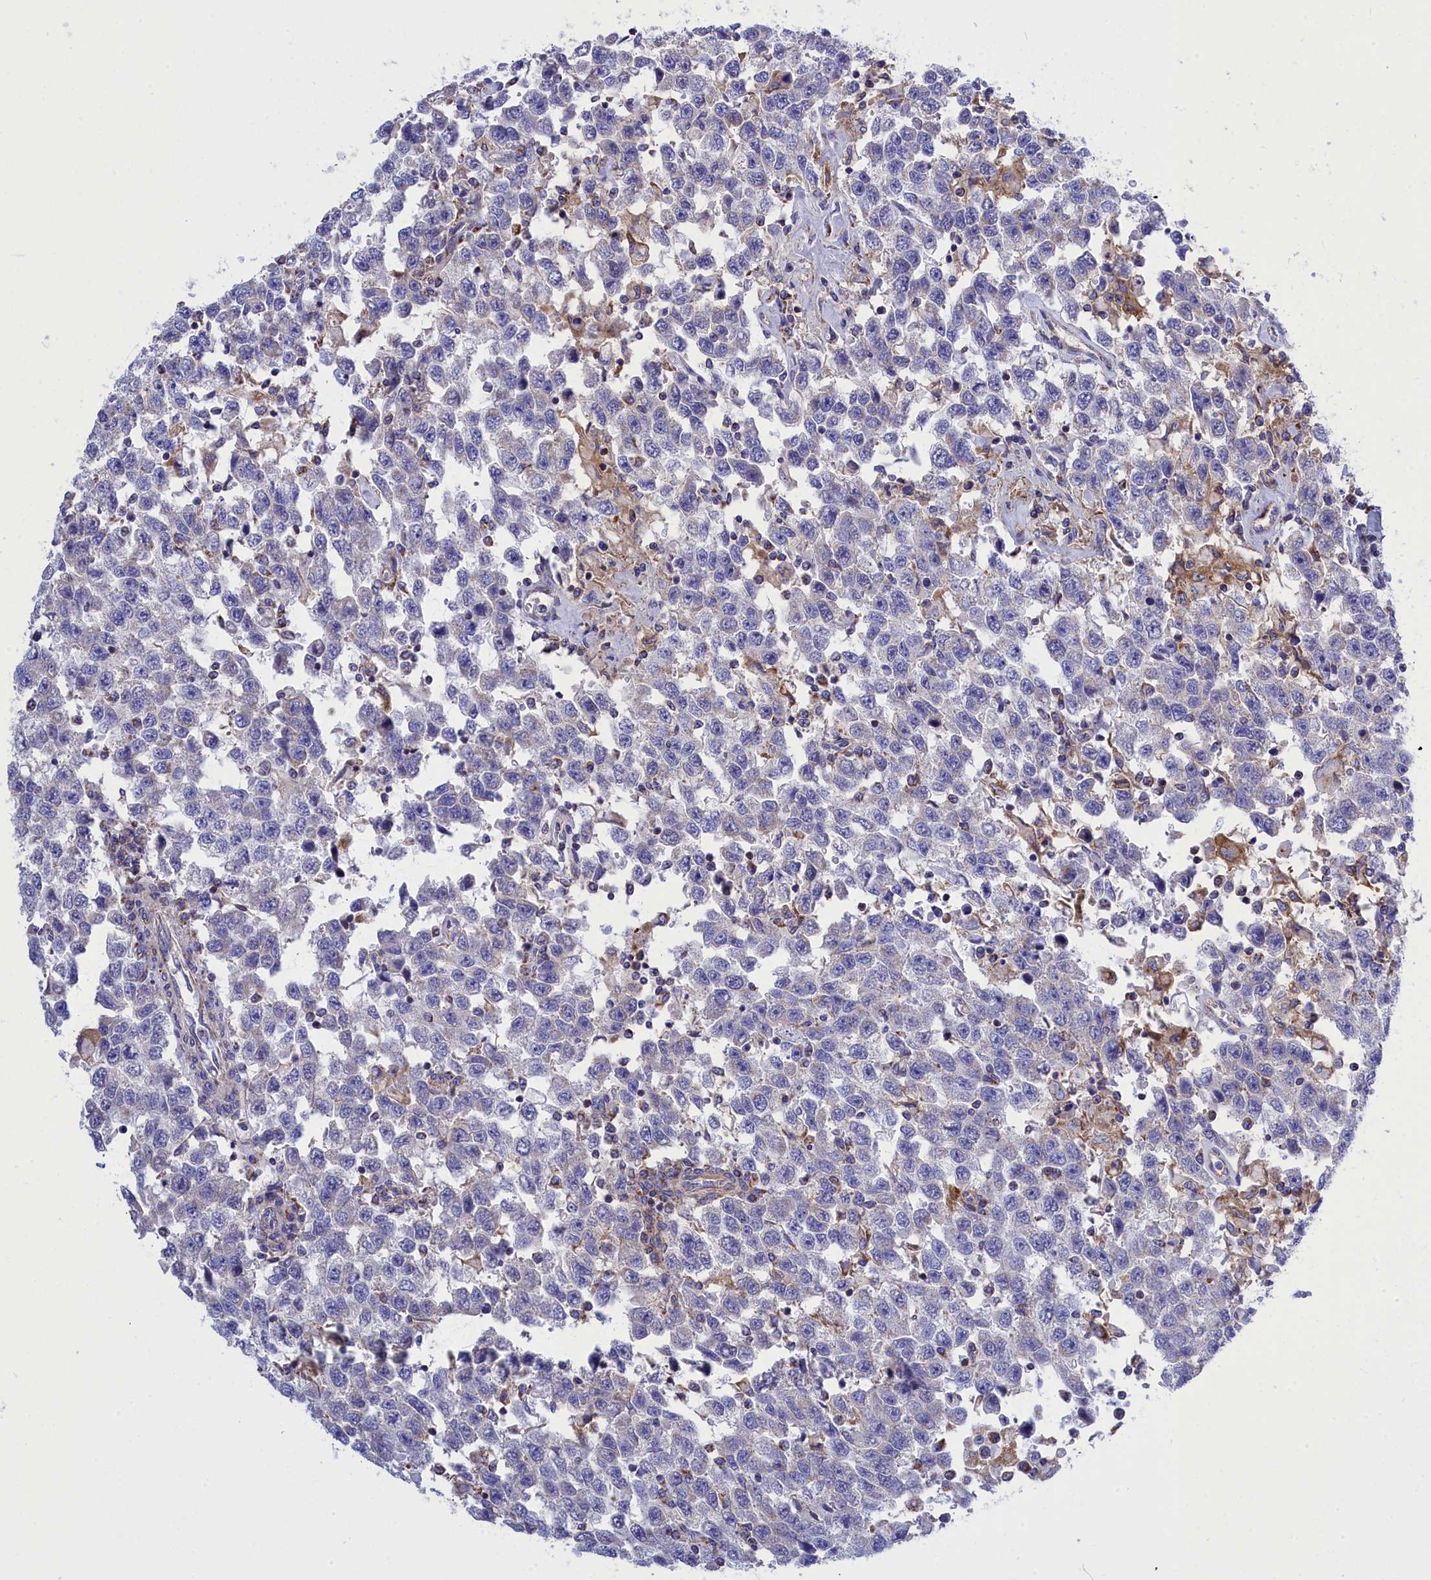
{"staining": {"intensity": "negative", "quantity": "none", "location": "none"}, "tissue": "testis cancer", "cell_type": "Tumor cells", "image_type": "cancer", "snomed": [{"axis": "morphology", "description": "Seminoma, NOS"}, {"axis": "topography", "description": "Testis"}], "caption": "Testis cancer stained for a protein using IHC reveals no positivity tumor cells.", "gene": "CCRL2", "patient": {"sex": "male", "age": 41}}